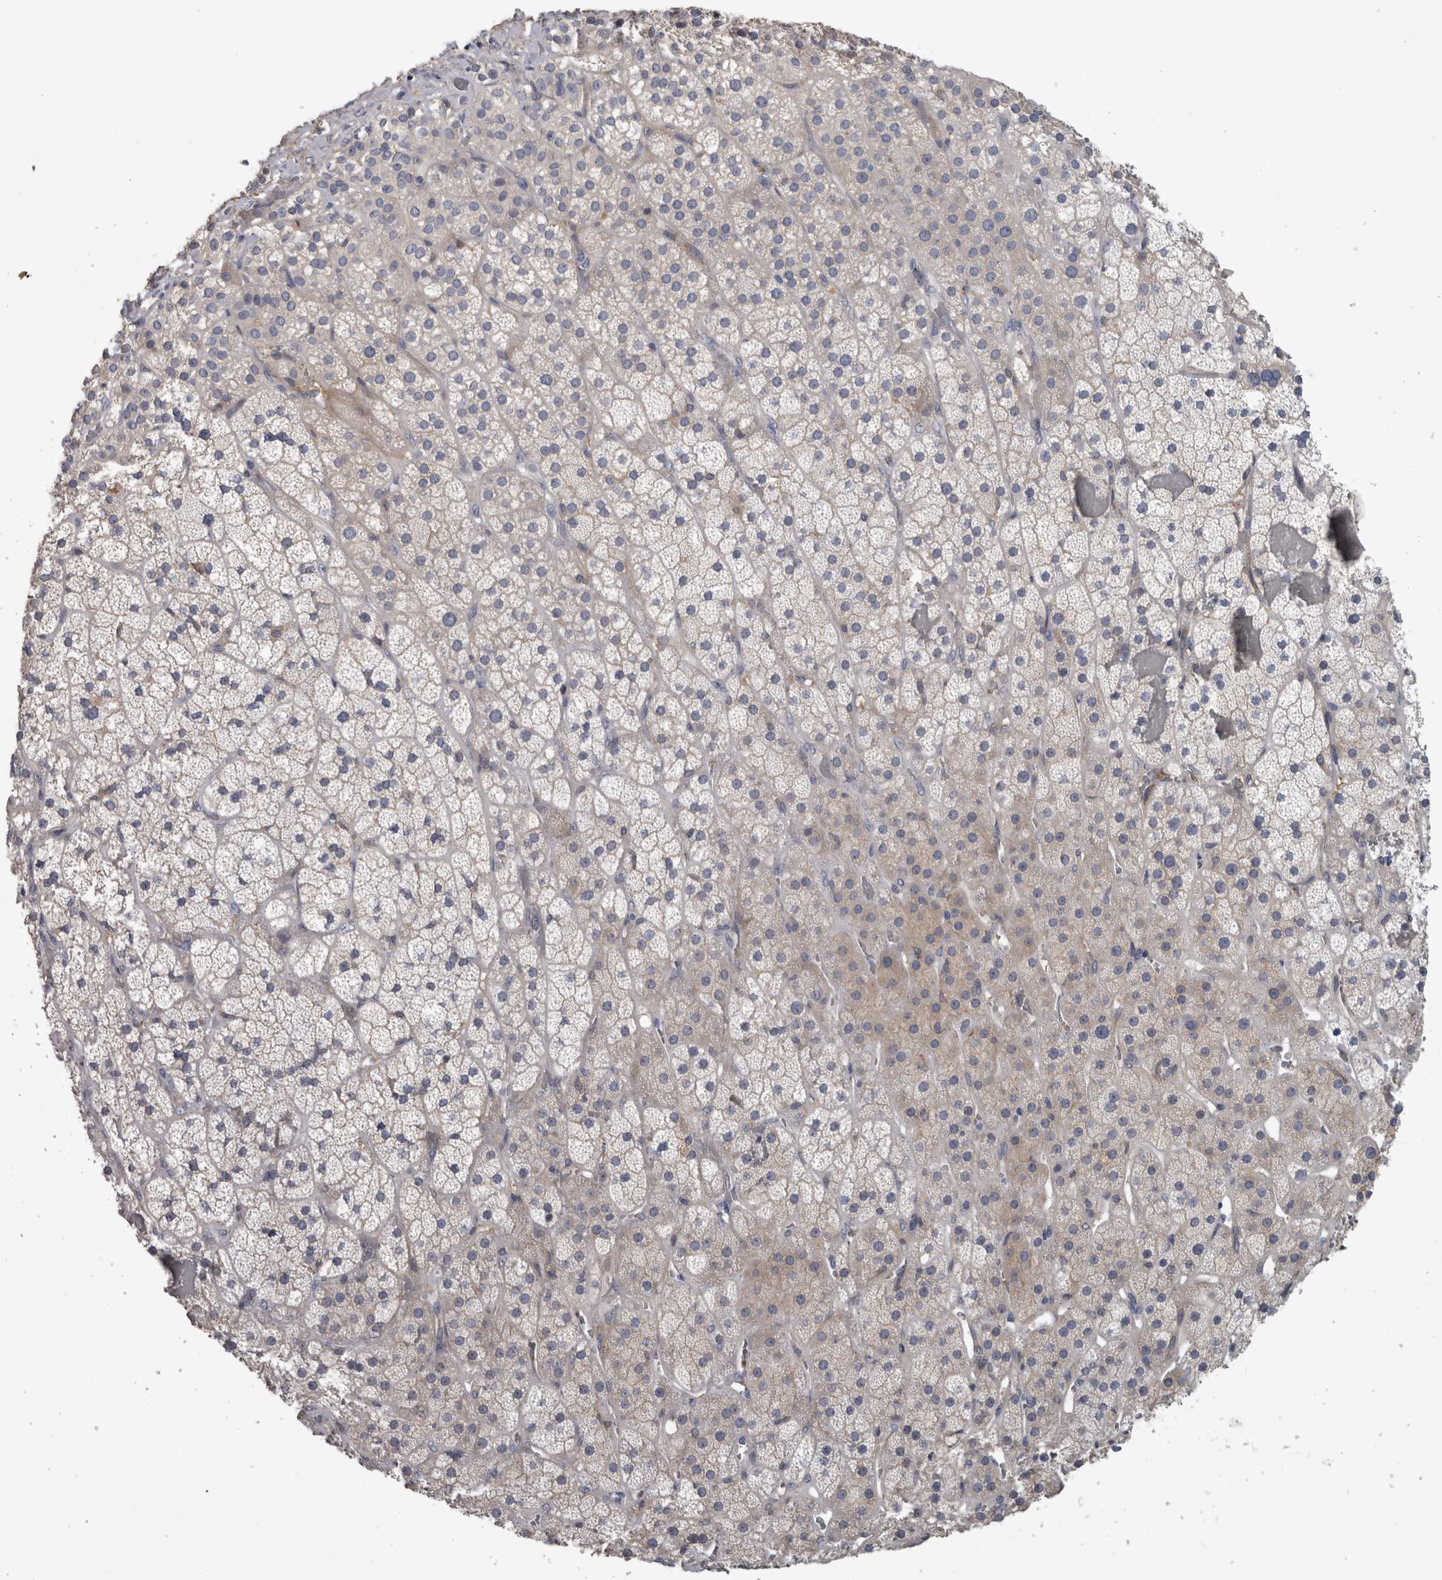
{"staining": {"intensity": "negative", "quantity": "none", "location": "none"}, "tissue": "adrenal gland", "cell_type": "Glandular cells", "image_type": "normal", "snomed": [{"axis": "morphology", "description": "Normal tissue, NOS"}, {"axis": "topography", "description": "Adrenal gland"}], "caption": "This is an immunohistochemistry histopathology image of normal human adrenal gland. There is no positivity in glandular cells.", "gene": "EFEMP2", "patient": {"sex": "male", "age": 57}}